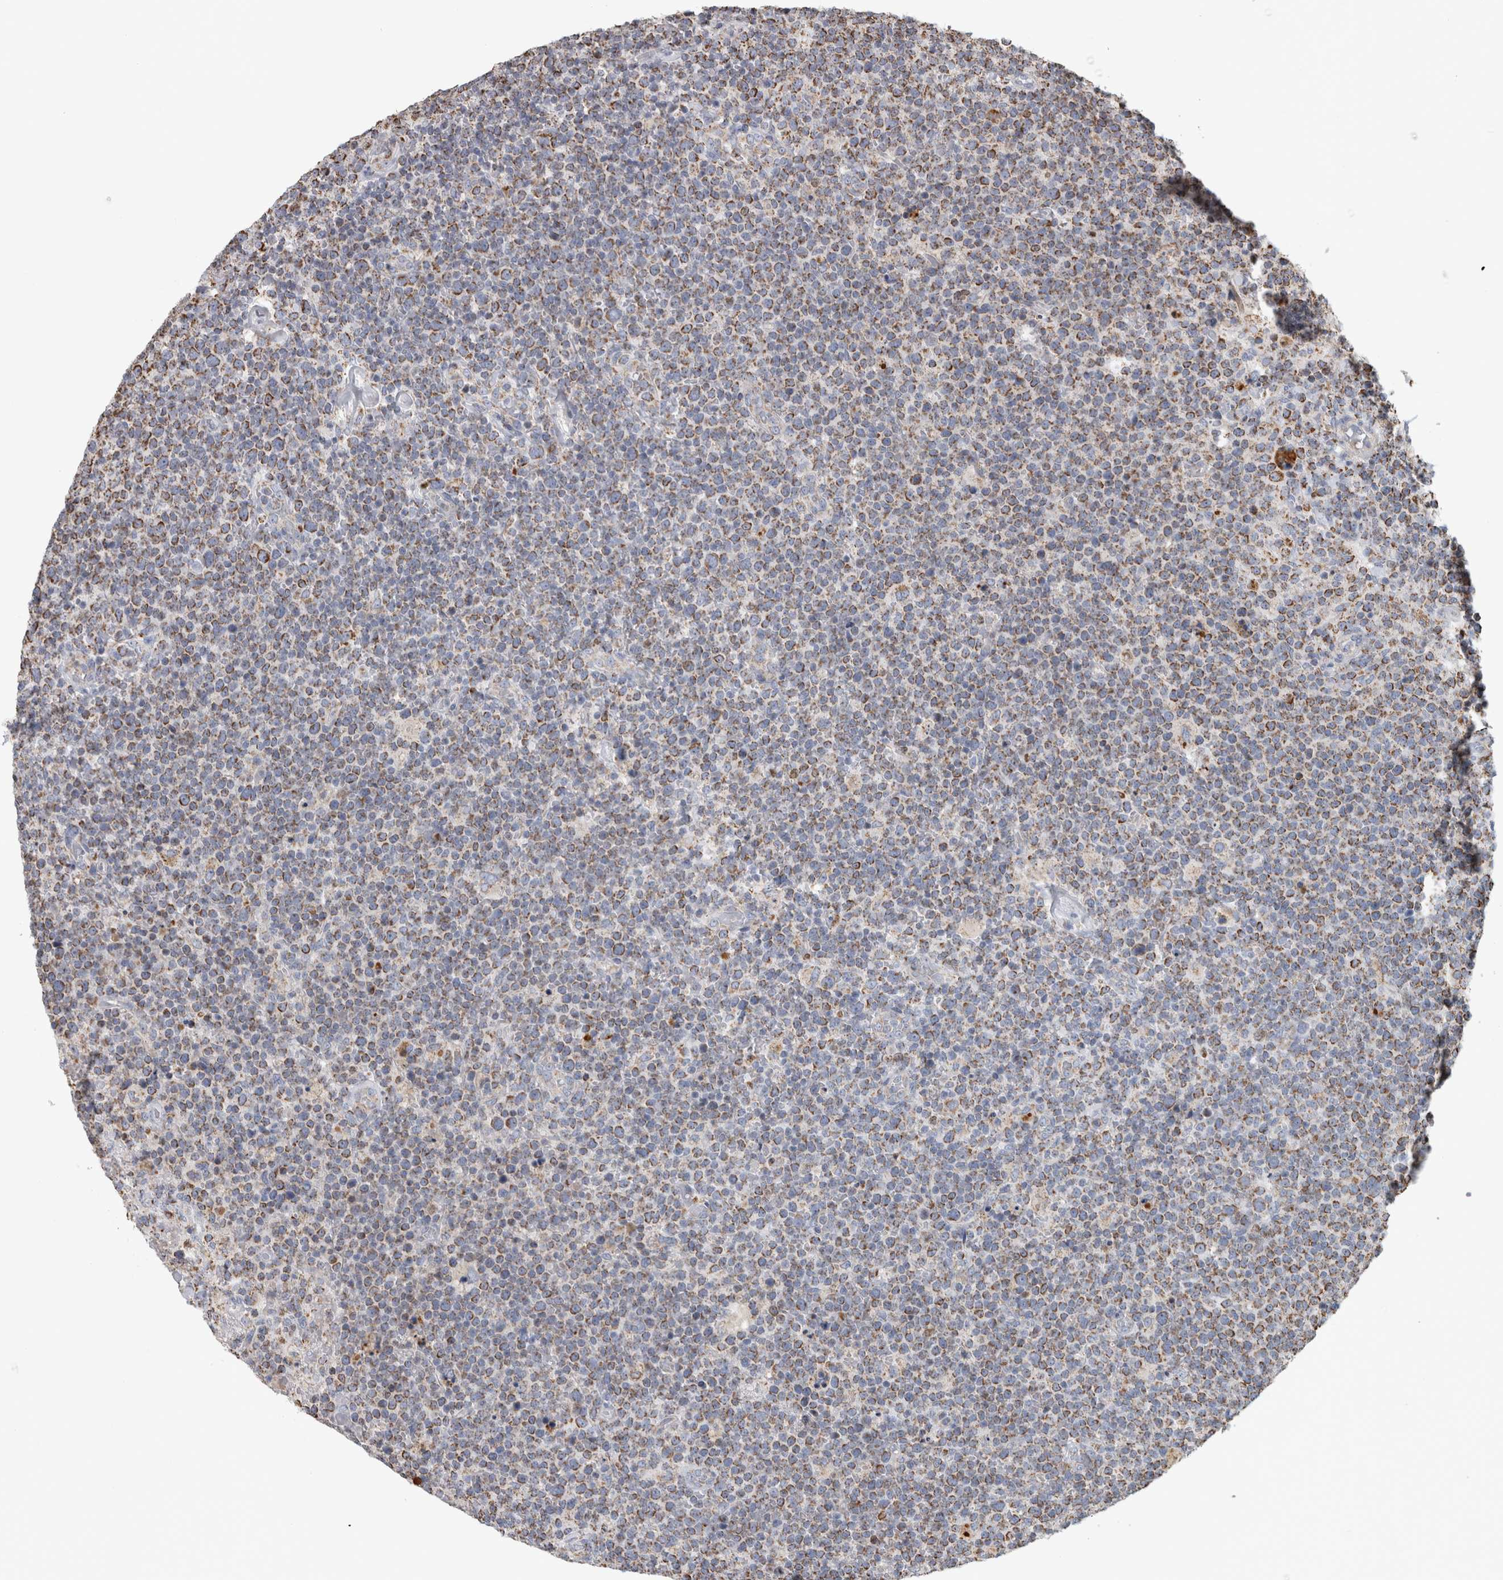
{"staining": {"intensity": "moderate", "quantity": ">75%", "location": "cytoplasmic/membranous"}, "tissue": "lymphoma", "cell_type": "Tumor cells", "image_type": "cancer", "snomed": [{"axis": "morphology", "description": "Malignant lymphoma, non-Hodgkin's type, High grade"}, {"axis": "topography", "description": "Lymph node"}], "caption": "Lymphoma stained for a protein (brown) reveals moderate cytoplasmic/membranous positive staining in approximately >75% of tumor cells.", "gene": "ST8SIA1", "patient": {"sex": "male", "age": 61}}